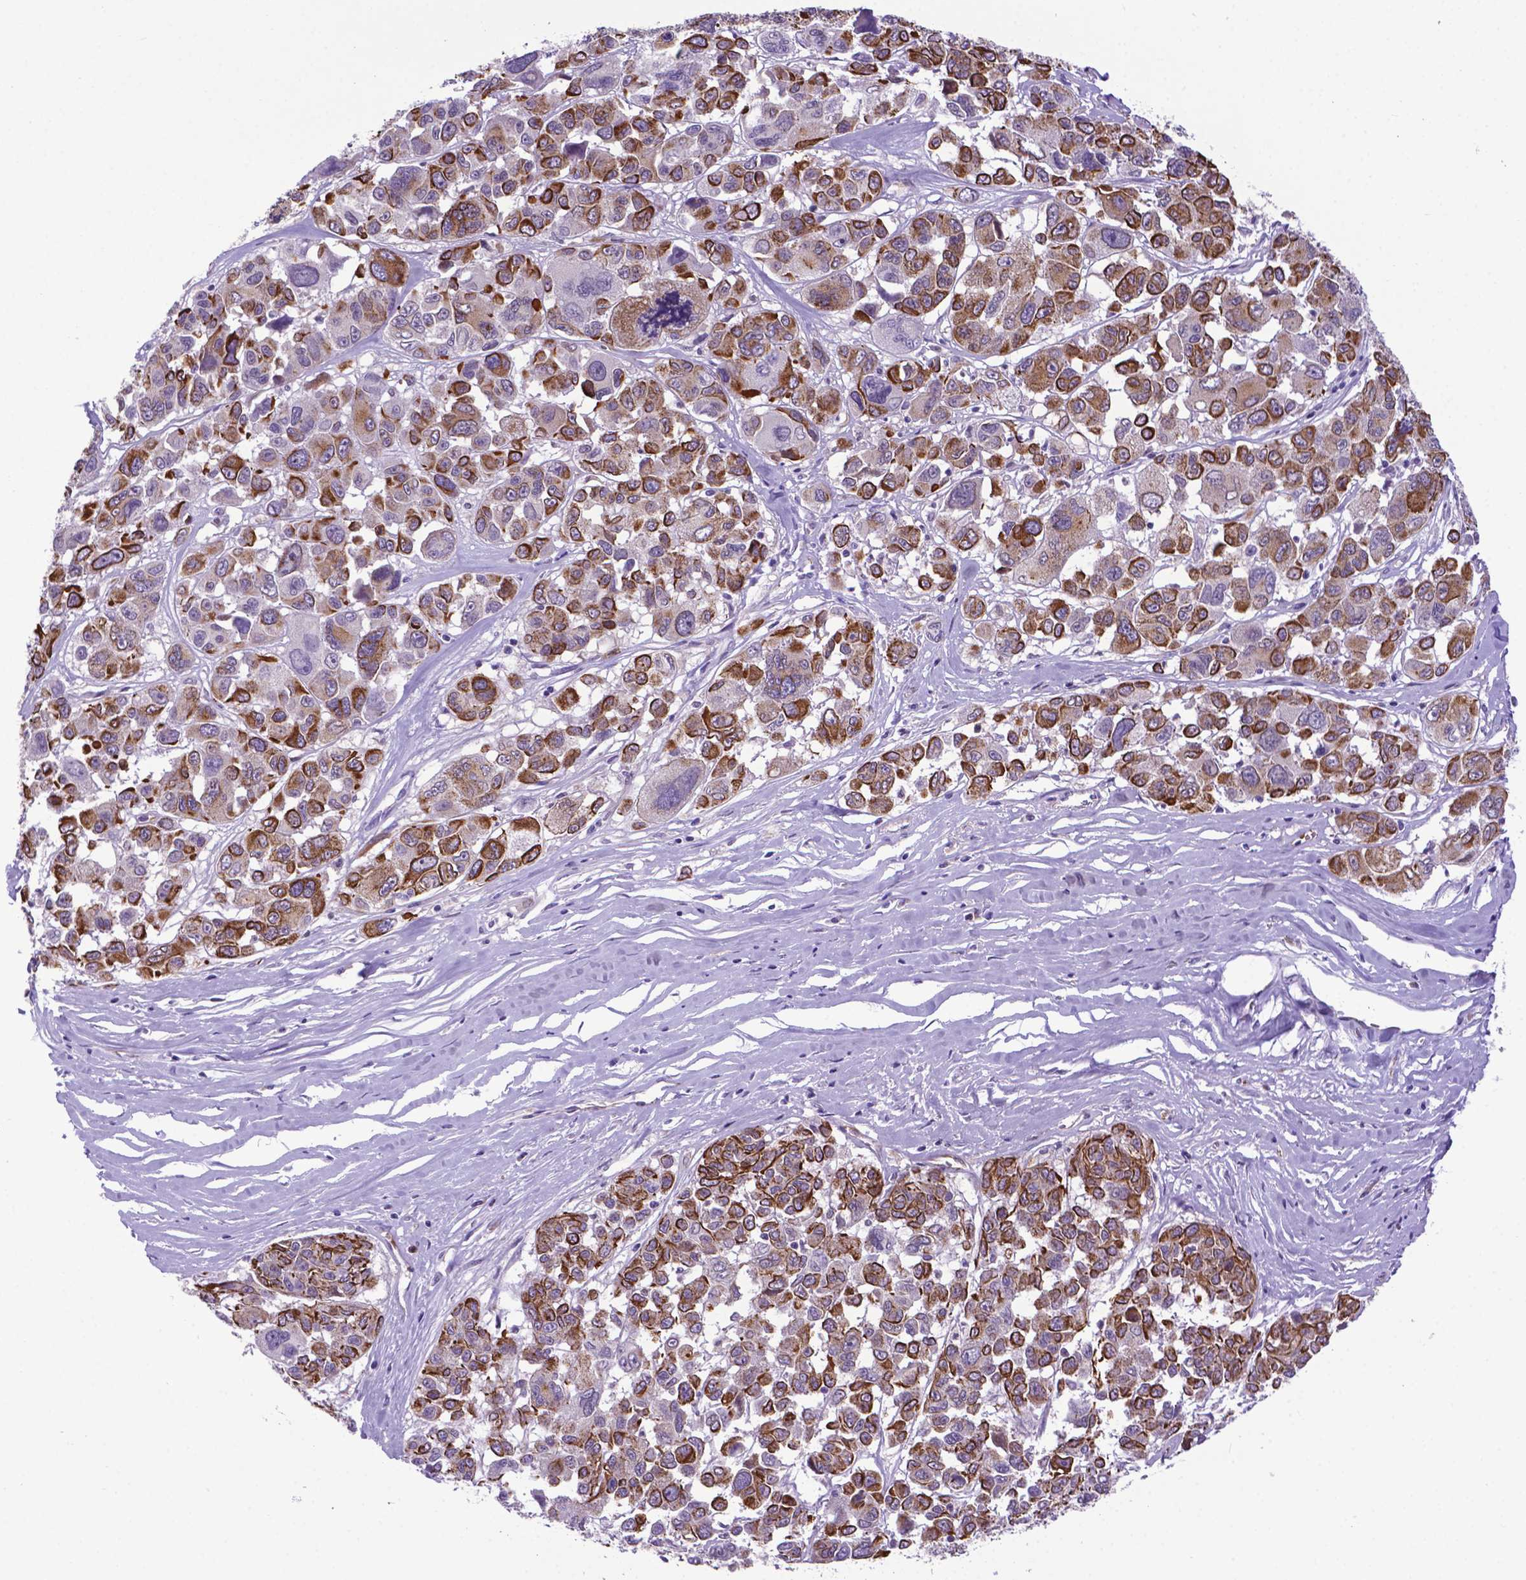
{"staining": {"intensity": "moderate", "quantity": "25%-75%", "location": "cytoplasmic/membranous"}, "tissue": "melanoma", "cell_type": "Tumor cells", "image_type": "cancer", "snomed": [{"axis": "morphology", "description": "Malignant melanoma, NOS"}, {"axis": "topography", "description": "Skin"}], "caption": "This is an image of IHC staining of melanoma, which shows moderate positivity in the cytoplasmic/membranous of tumor cells.", "gene": "LZTR1", "patient": {"sex": "female", "age": 66}}